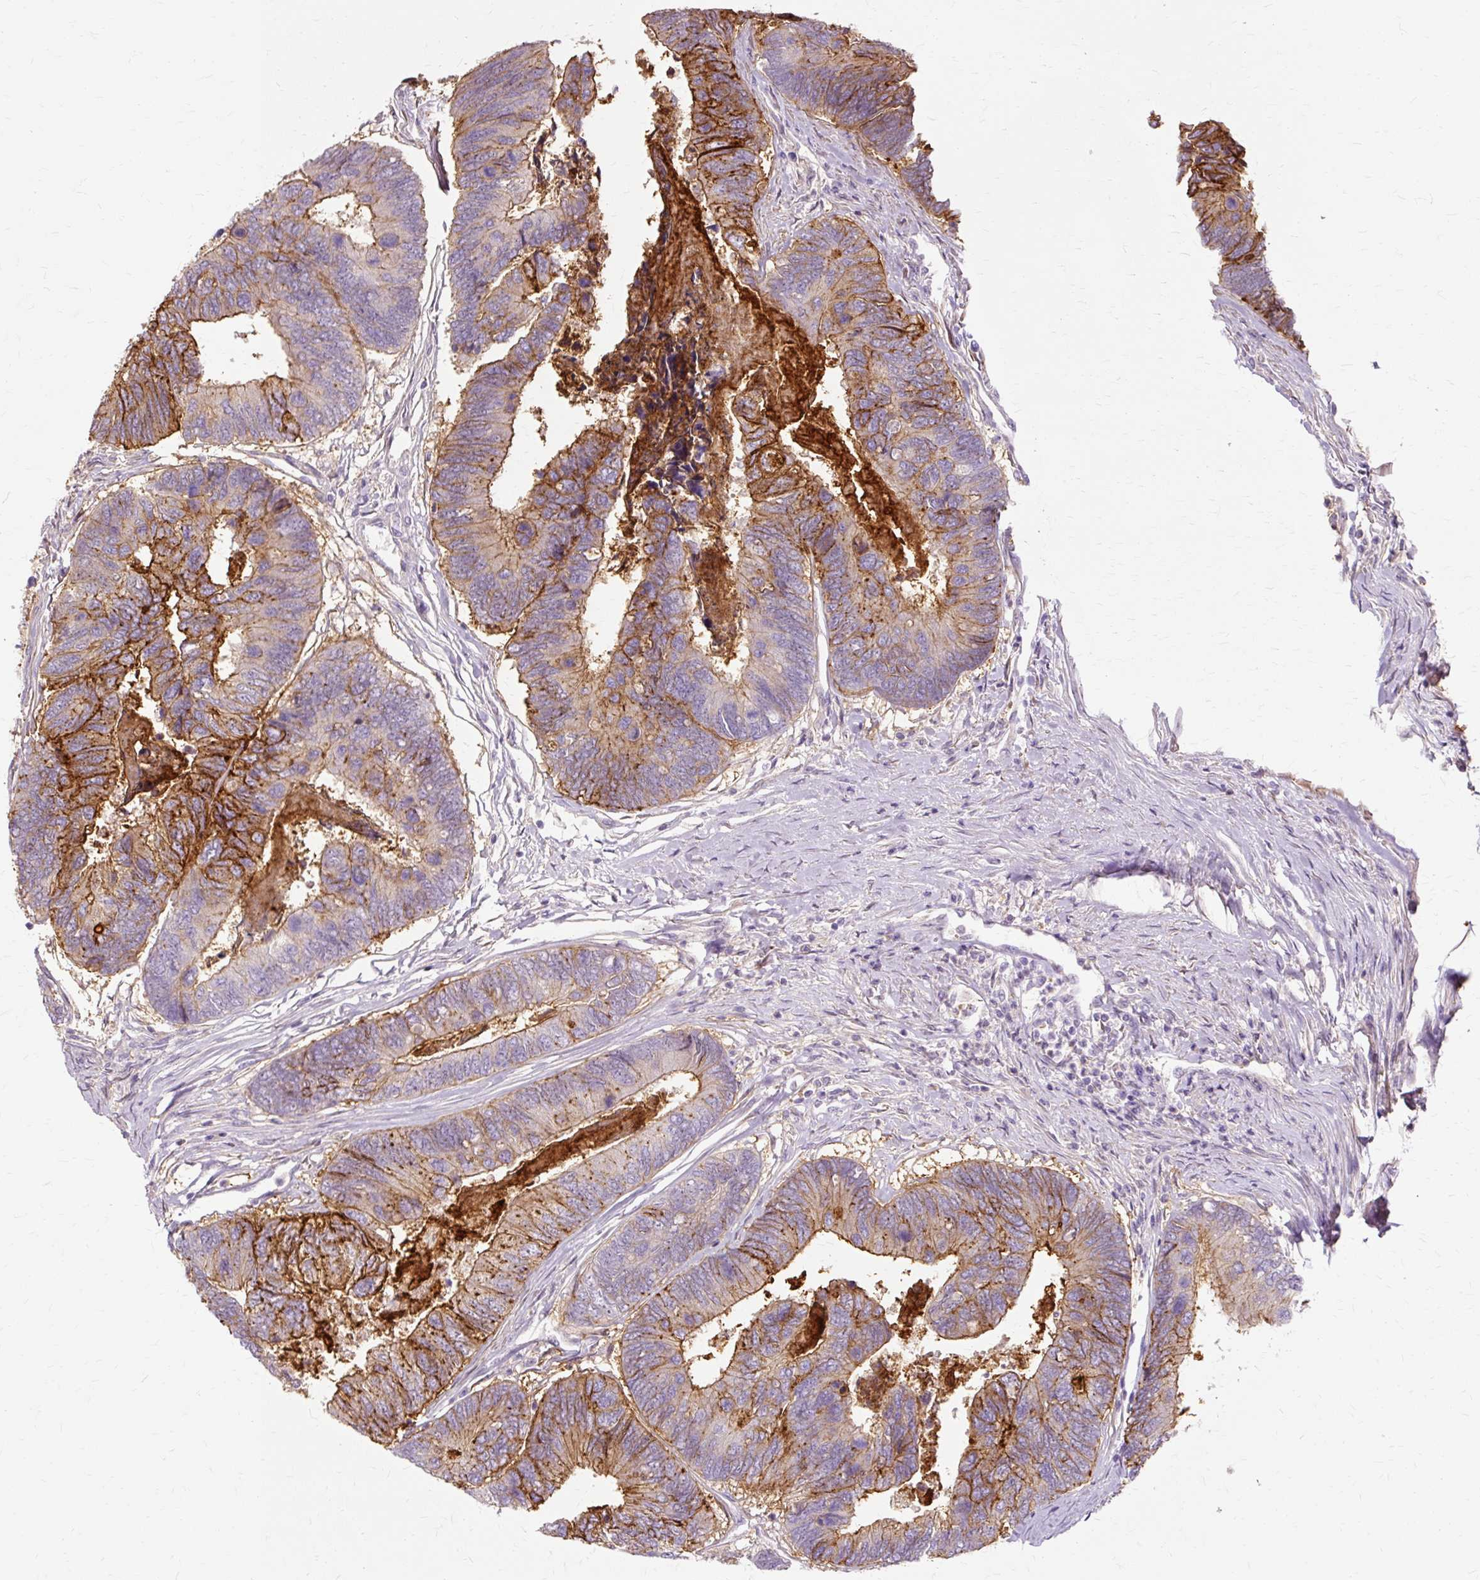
{"staining": {"intensity": "strong", "quantity": "25%-75%", "location": "cytoplasmic/membranous"}, "tissue": "colorectal cancer", "cell_type": "Tumor cells", "image_type": "cancer", "snomed": [{"axis": "morphology", "description": "Adenocarcinoma, NOS"}, {"axis": "topography", "description": "Colon"}], "caption": "Colorectal adenocarcinoma stained for a protein displays strong cytoplasmic/membranous positivity in tumor cells.", "gene": "TSPAN8", "patient": {"sex": "female", "age": 67}}